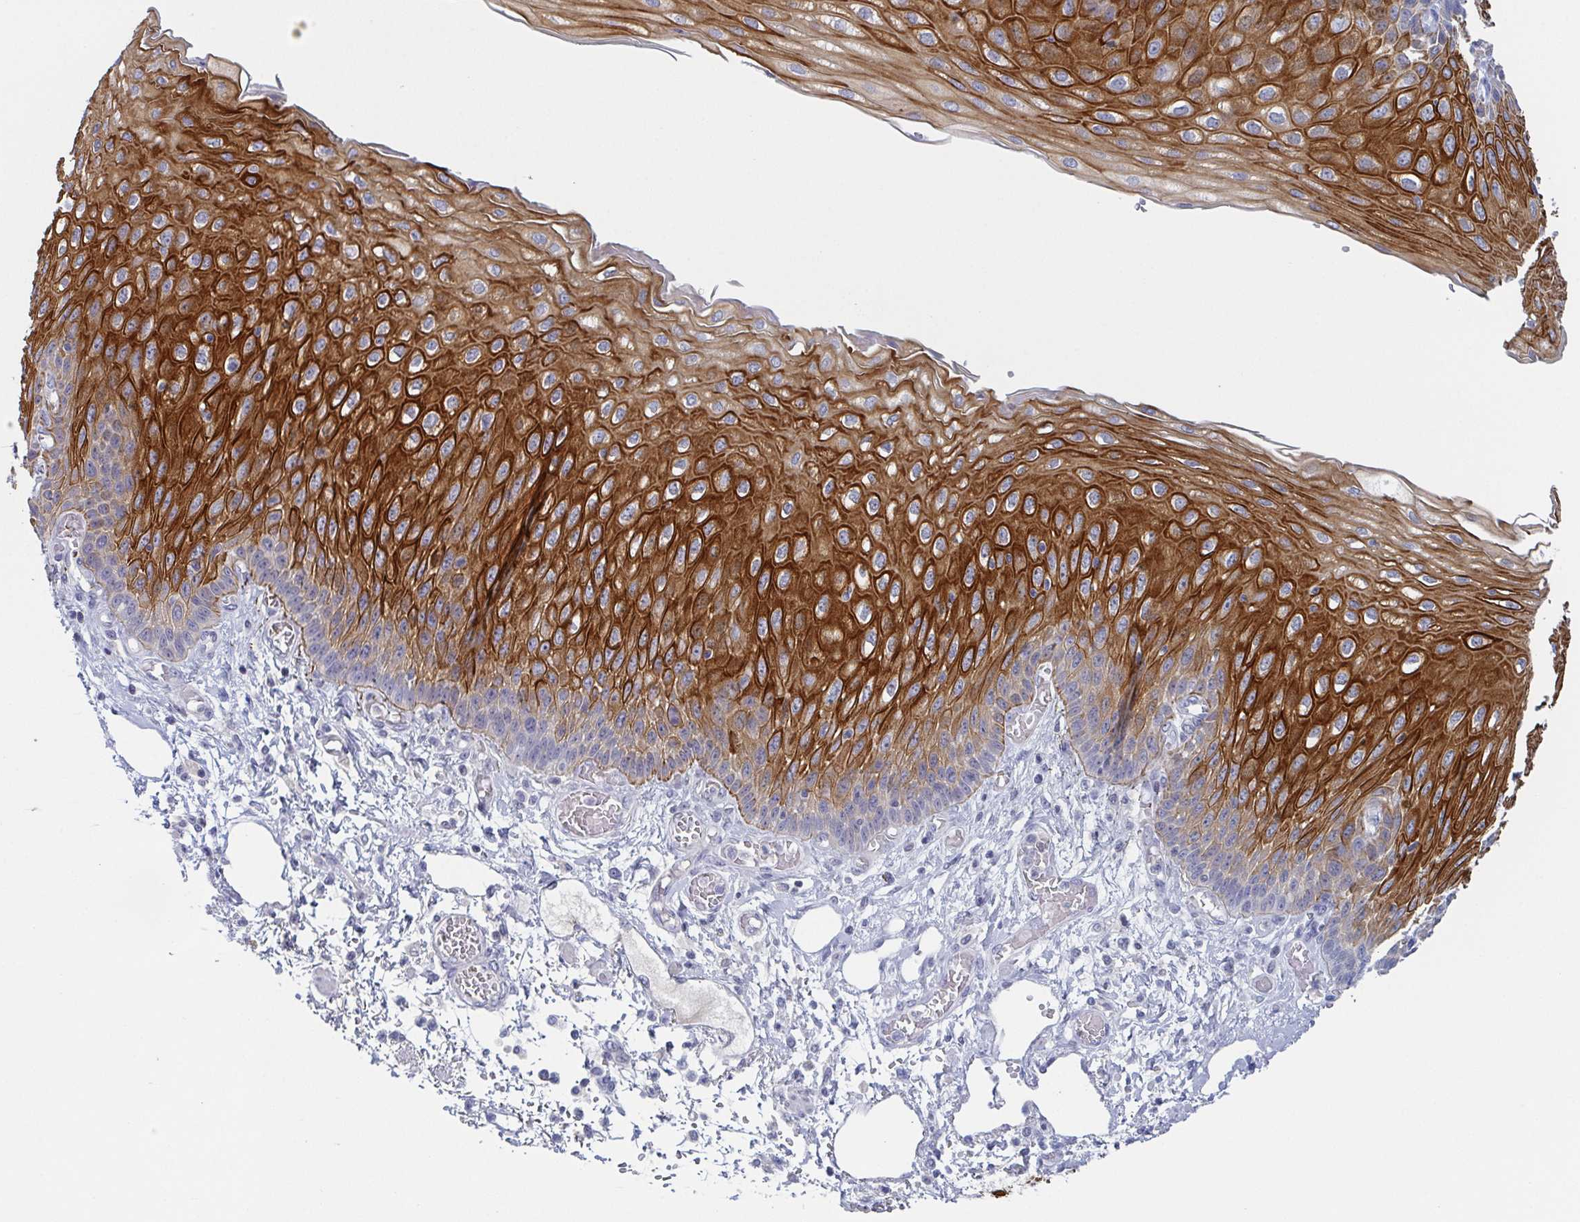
{"staining": {"intensity": "strong", "quantity": "25%-75%", "location": "cytoplasmic/membranous"}, "tissue": "esophagus", "cell_type": "Squamous epithelial cells", "image_type": "normal", "snomed": [{"axis": "morphology", "description": "Normal tissue, NOS"}, {"axis": "morphology", "description": "Adenocarcinoma, NOS"}, {"axis": "topography", "description": "Esophagus"}], "caption": "Immunohistochemistry micrograph of benign human esophagus stained for a protein (brown), which shows high levels of strong cytoplasmic/membranous positivity in approximately 25%-75% of squamous epithelial cells.", "gene": "RHOV", "patient": {"sex": "male", "age": 81}}